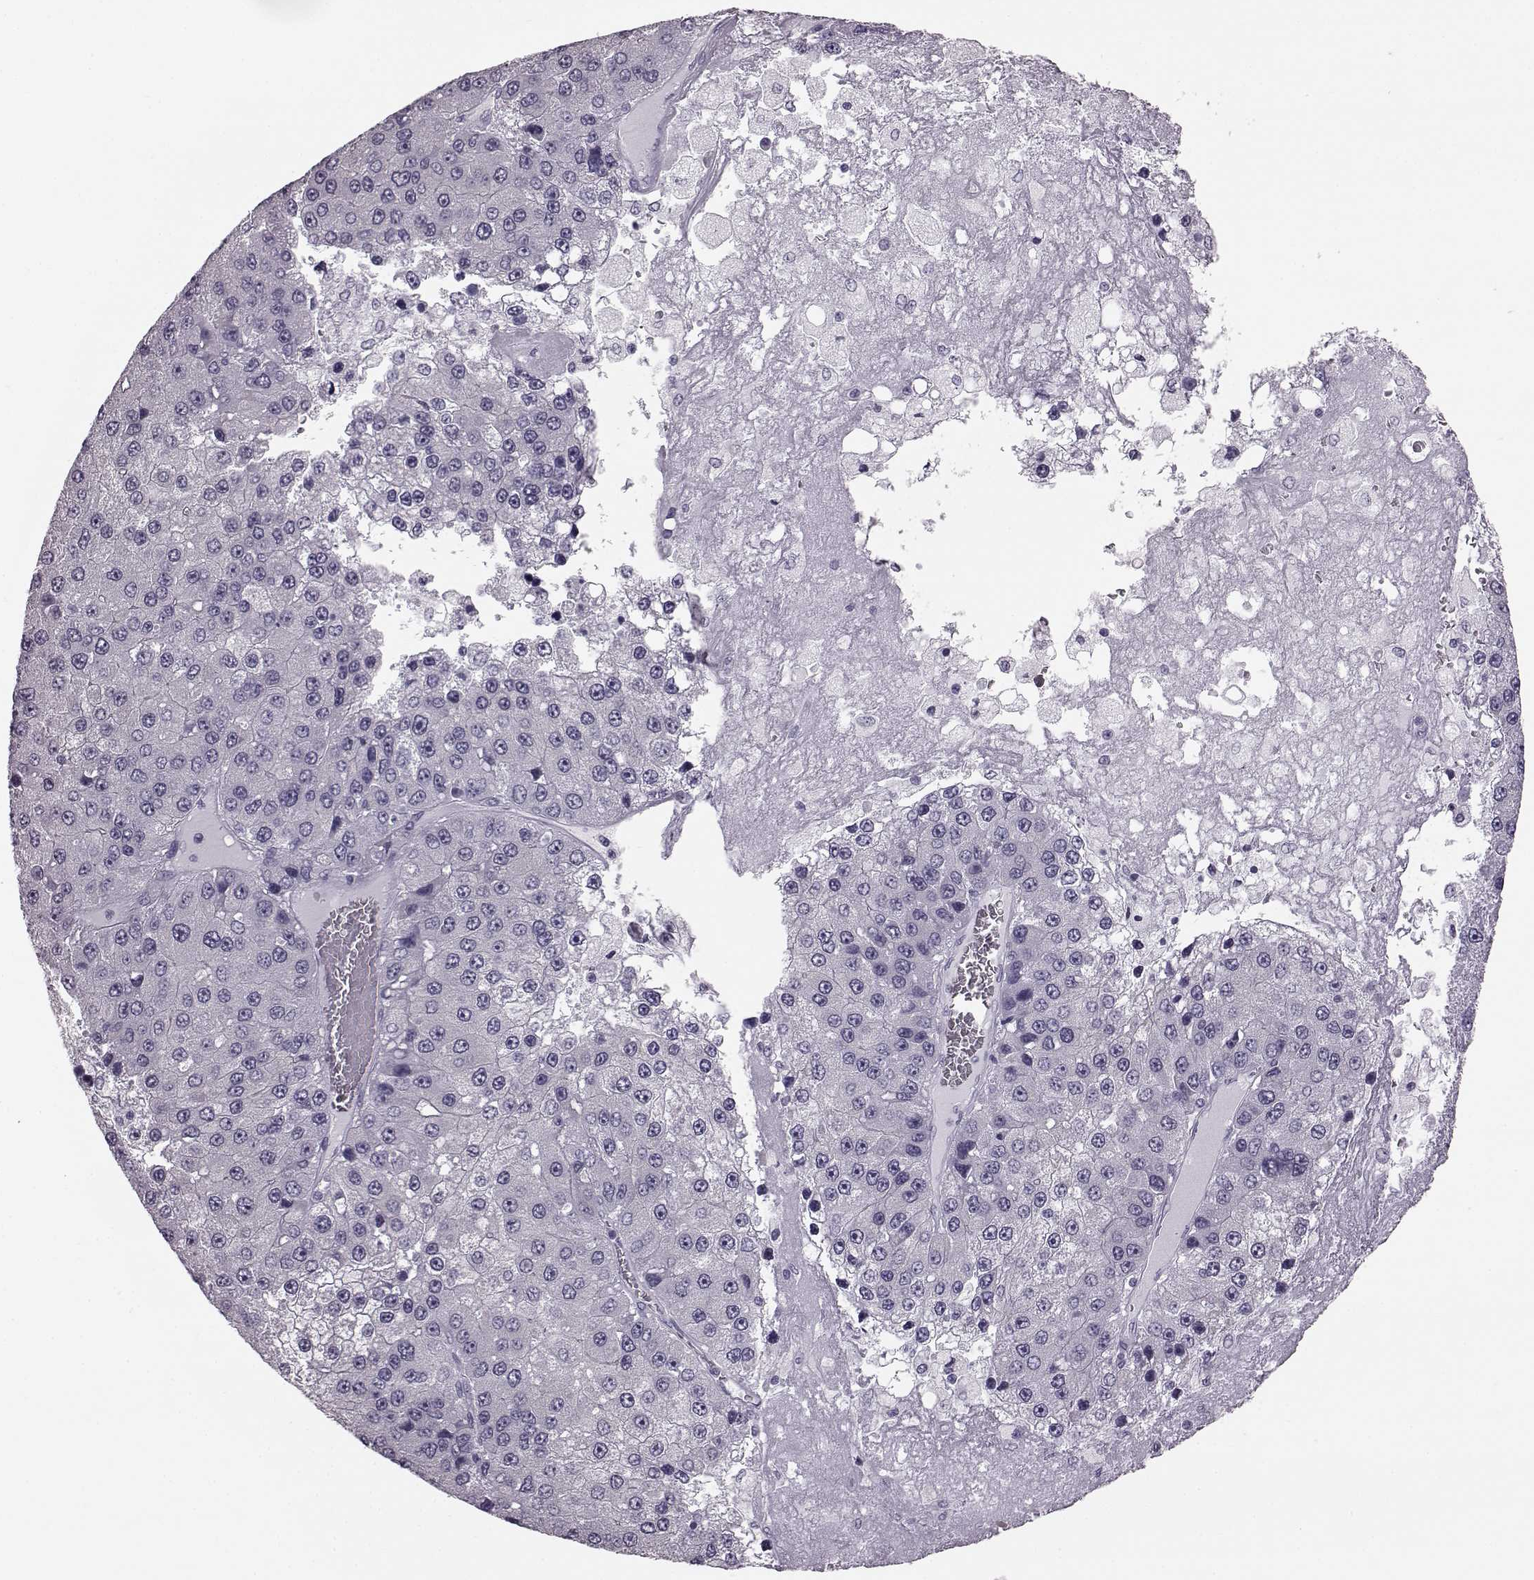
{"staining": {"intensity": "negative", "quantity": "none", "location": "none"}, "tissue": "liver cancer", "cell_type": "Tumor cells", "image_type": "cancer", "snomed": [{"axis": "morphology", "description": "Carcinoma, Hepatocellular, NOS"}, {"axis": "topography", "description": "Liver"}], "caption": "Tumor cells are negative for protein expression in human liver cancer.", "gene": "JSRP1", "patient": {"sex": "female", "age": 73}}